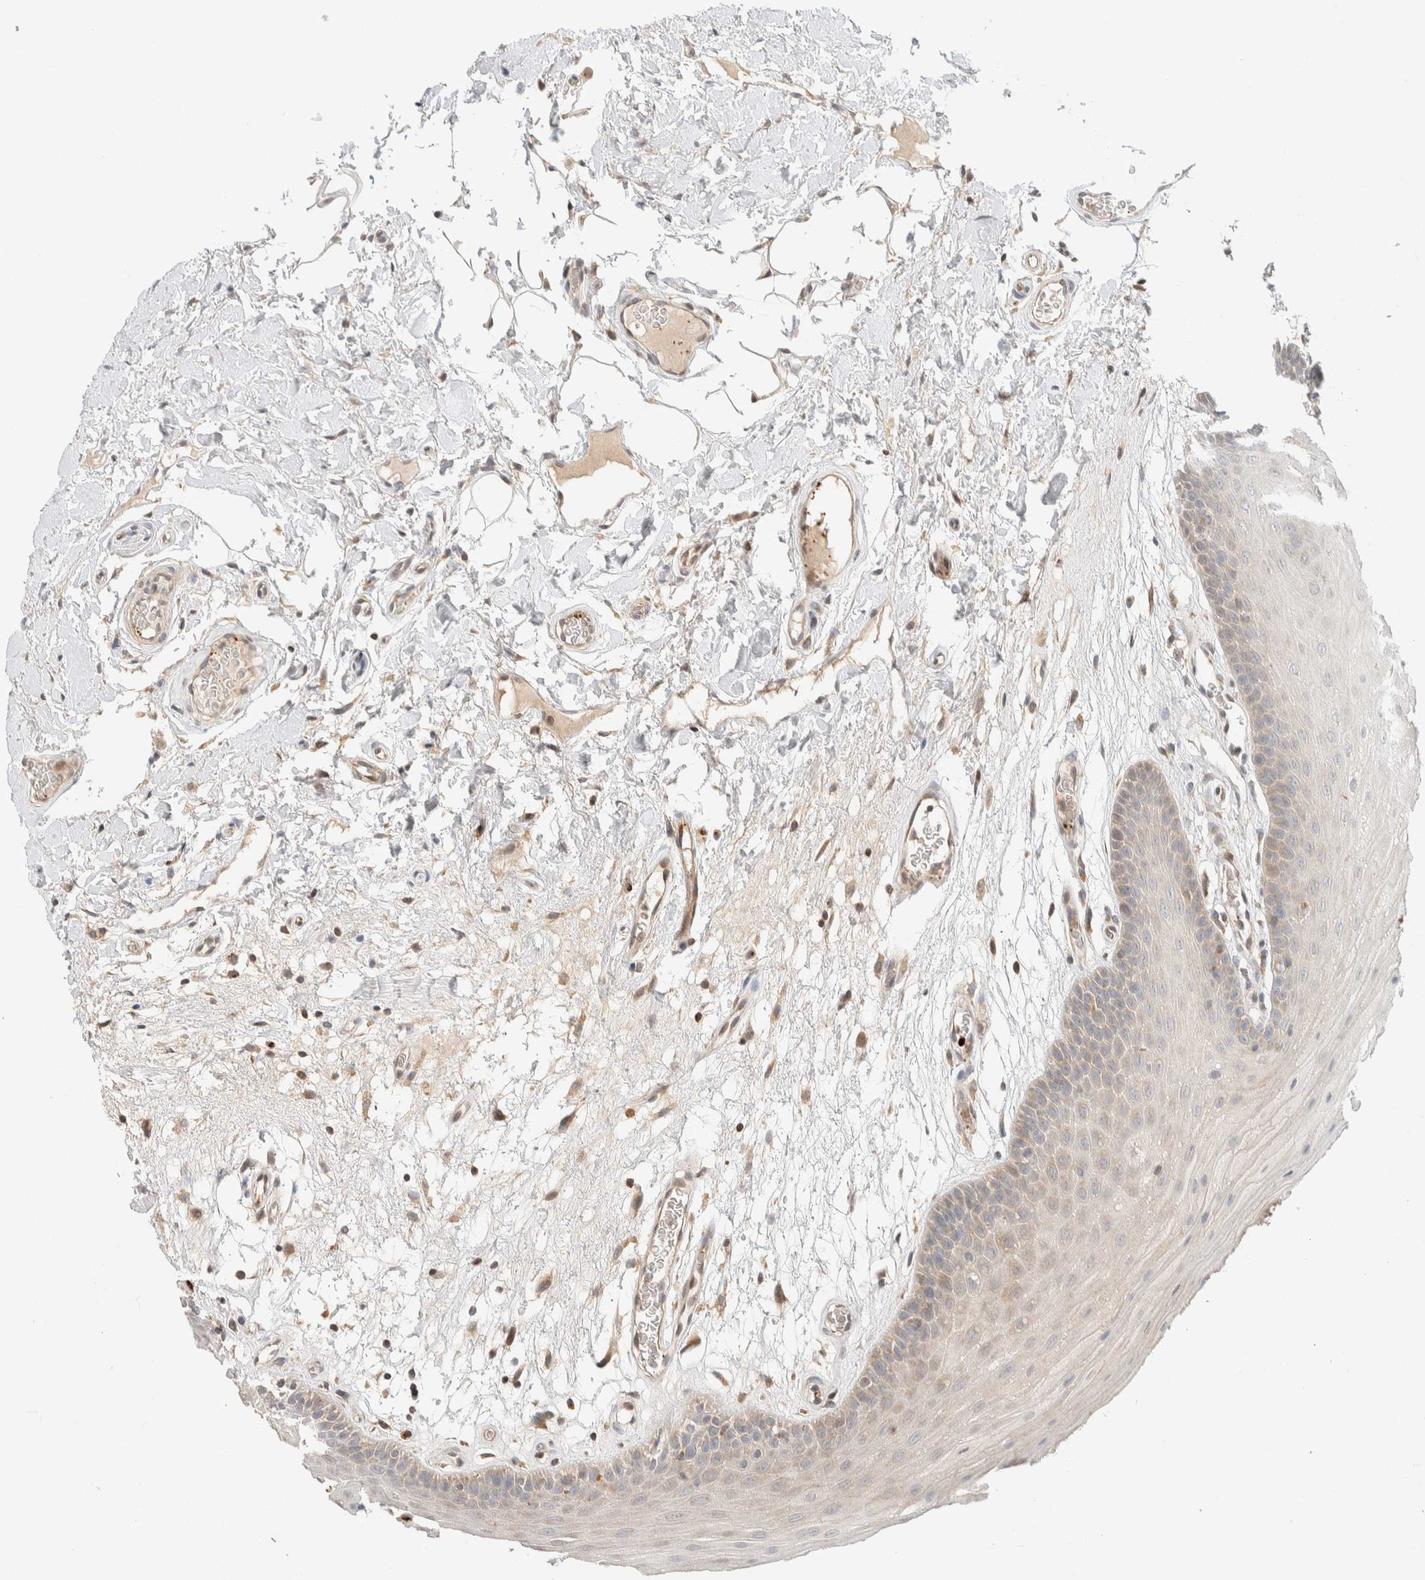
{"staining": {"intensity": "weak", "quantity": "<25%", "location": "cytoplasmic/membranous"}, "tissue": "oral mucosa", "cell_type": "Squamous epithelial cells", "image_type": "normal", "snomed": [{"axis": "morphology", "description": "Normal tissue, NOS"}, {"axis": "morphology", "description": "Squamous cell carcinoma, NOS"}, {"axis": "topography", "description": "Oral tissue"}, {"axis": "topography", "description": "Head-Neck"}], "caption": "A high-resolution histopathology image shows IHC staining of normal oral mucosa, which shows no significant positivity in squamous epithelial cells. (DAB (3,3'-diaminobenzidine) immunohistochemistry (IHC) with hematoxylin counter stain).", "gene": "KIF9", "patient": {"sex": "male", "age": 71}}